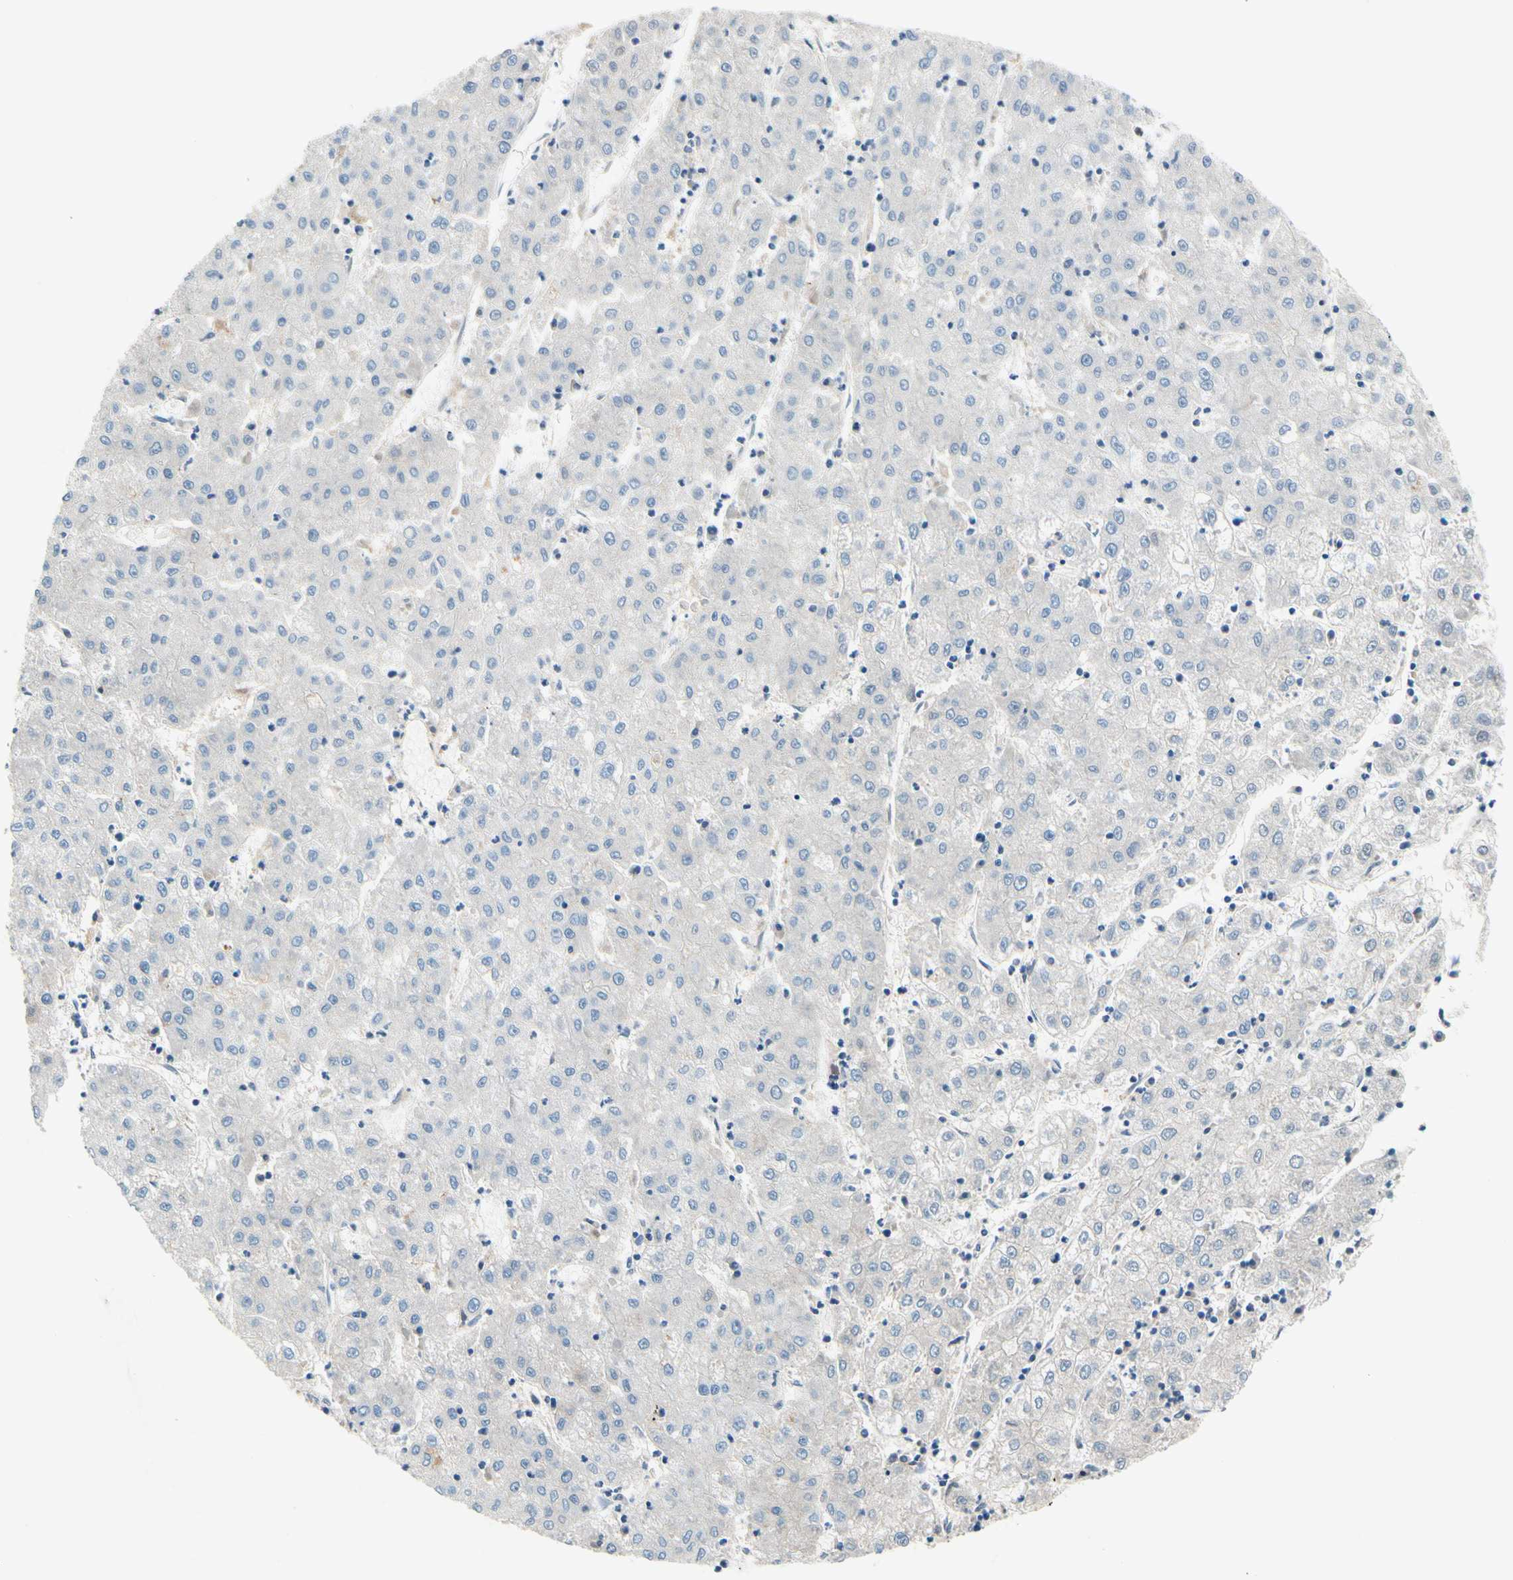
{"staining": {"intensity": "negative", "quantity": "none", "location": "none"}, "tissue": "liver cancer", "cell_type": "Tumor cells", "image_type": "cancer", "snomed": [{"axis": "morphology", "description": "Carcinoma, Hepatocellular, NOS"}, {"axis": "topography", "description": "Liver"}], "caption": "Immunohistochemistry (IHC) histopathology image of human liver hepatocellular carcinoma stained for a protein (brown), which reveals no positivity in tumor cells.", "gene": "CNDP1", "patient": {"sex": "male", "age": 72}}